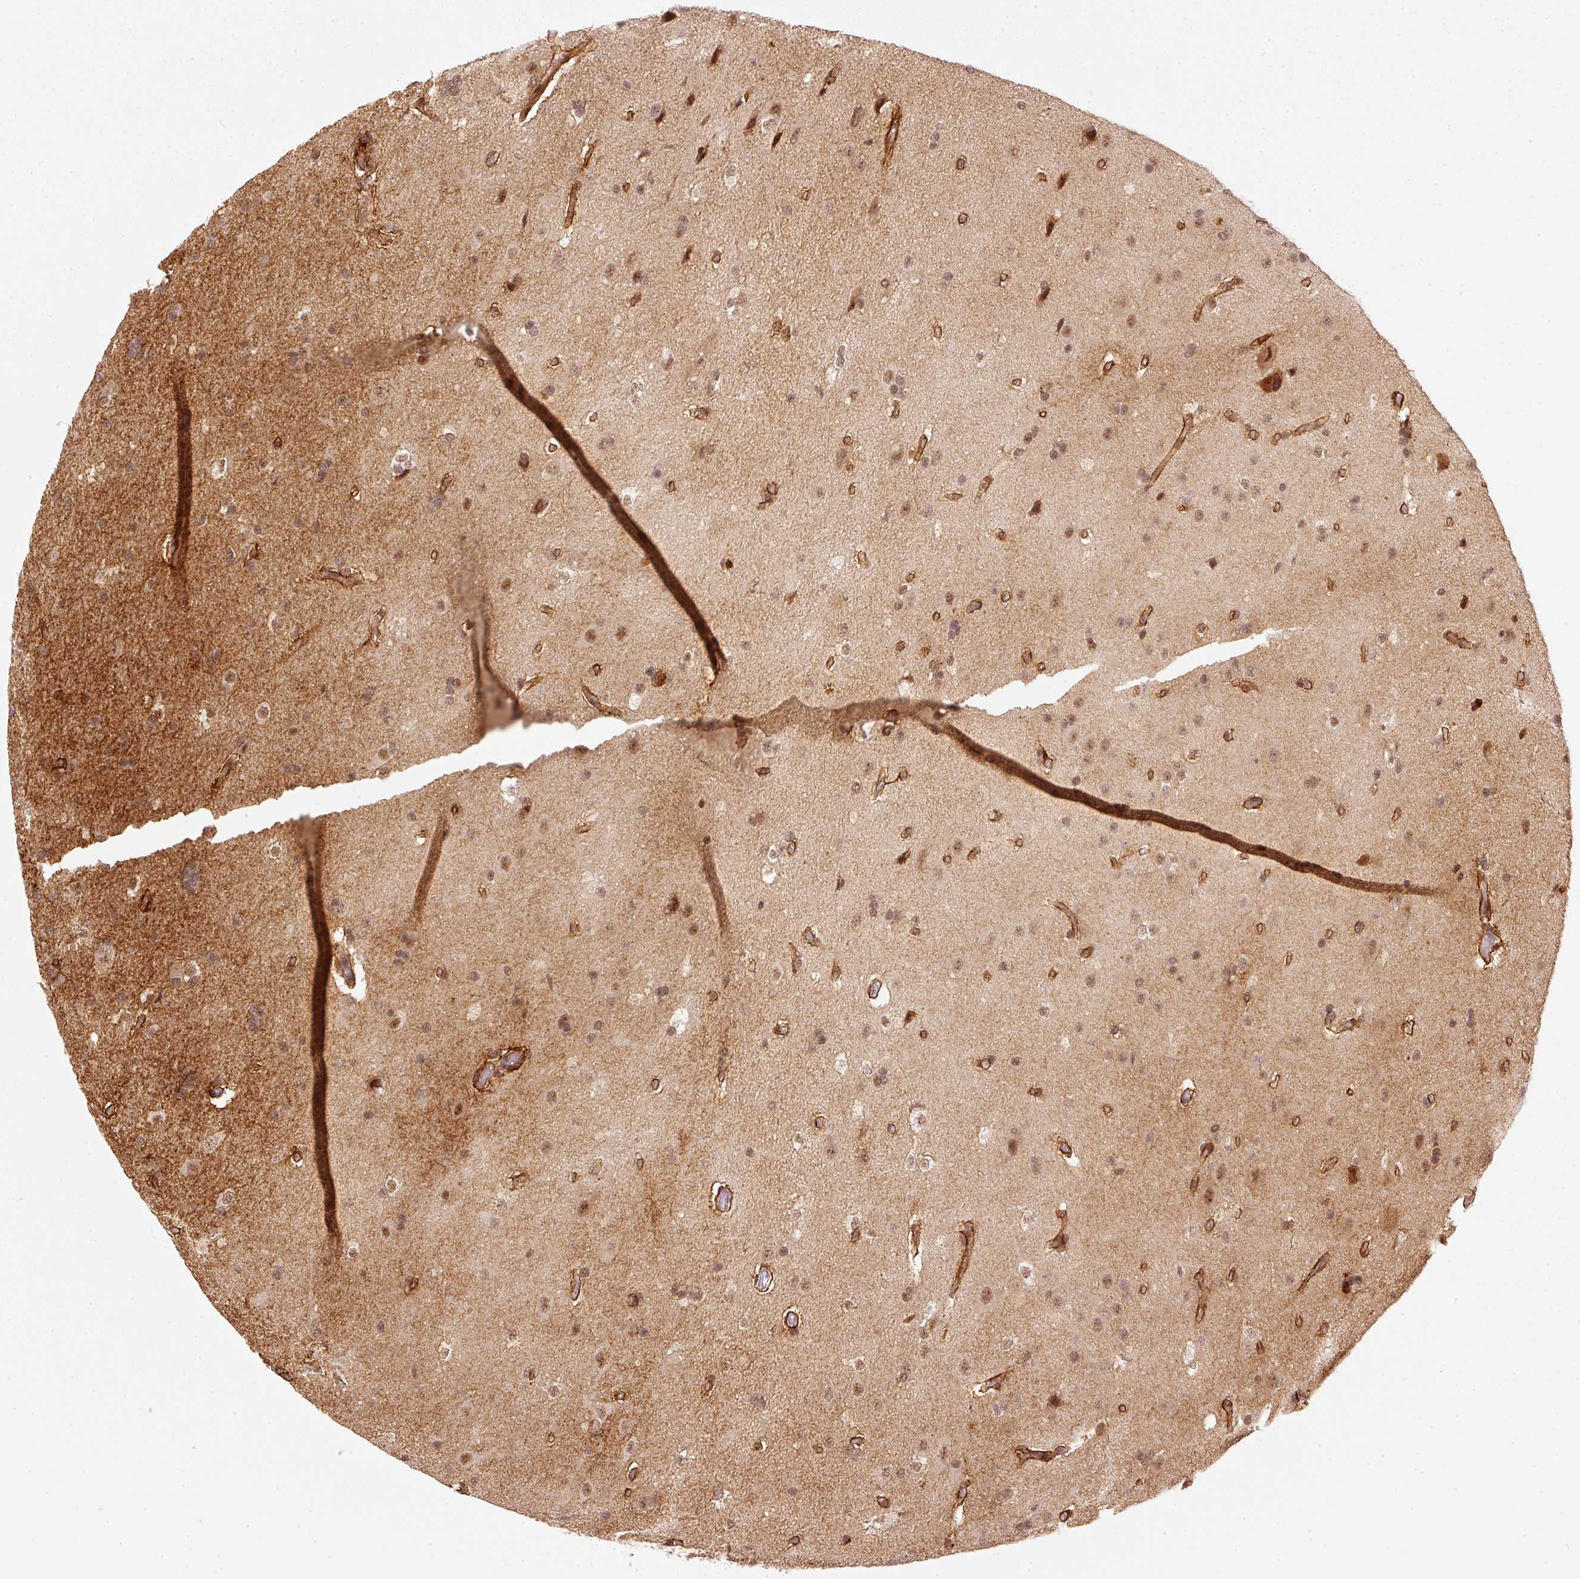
{"staining": {"intensity": "moderate", "quantity": "25%-75%", "location": "nuclear"}, "tissue": "glioma", "cell_type": "Tumor cells", "image_type": "cancer", "snomed": [{"axis": "morphology", "description": "Glioma, malignant, High grade"}, {"axis": "topography", "description": "Brain"}], "caption": "Brown immunohistochemical staining in human glioma demonstrates moderate nuclear expression in approximately 25%-75% of tumor cells. (IHC, brightfield microscopy, high magnification).", "gene": "THOC6", "patient": {"sex": "male", "age": 56}}